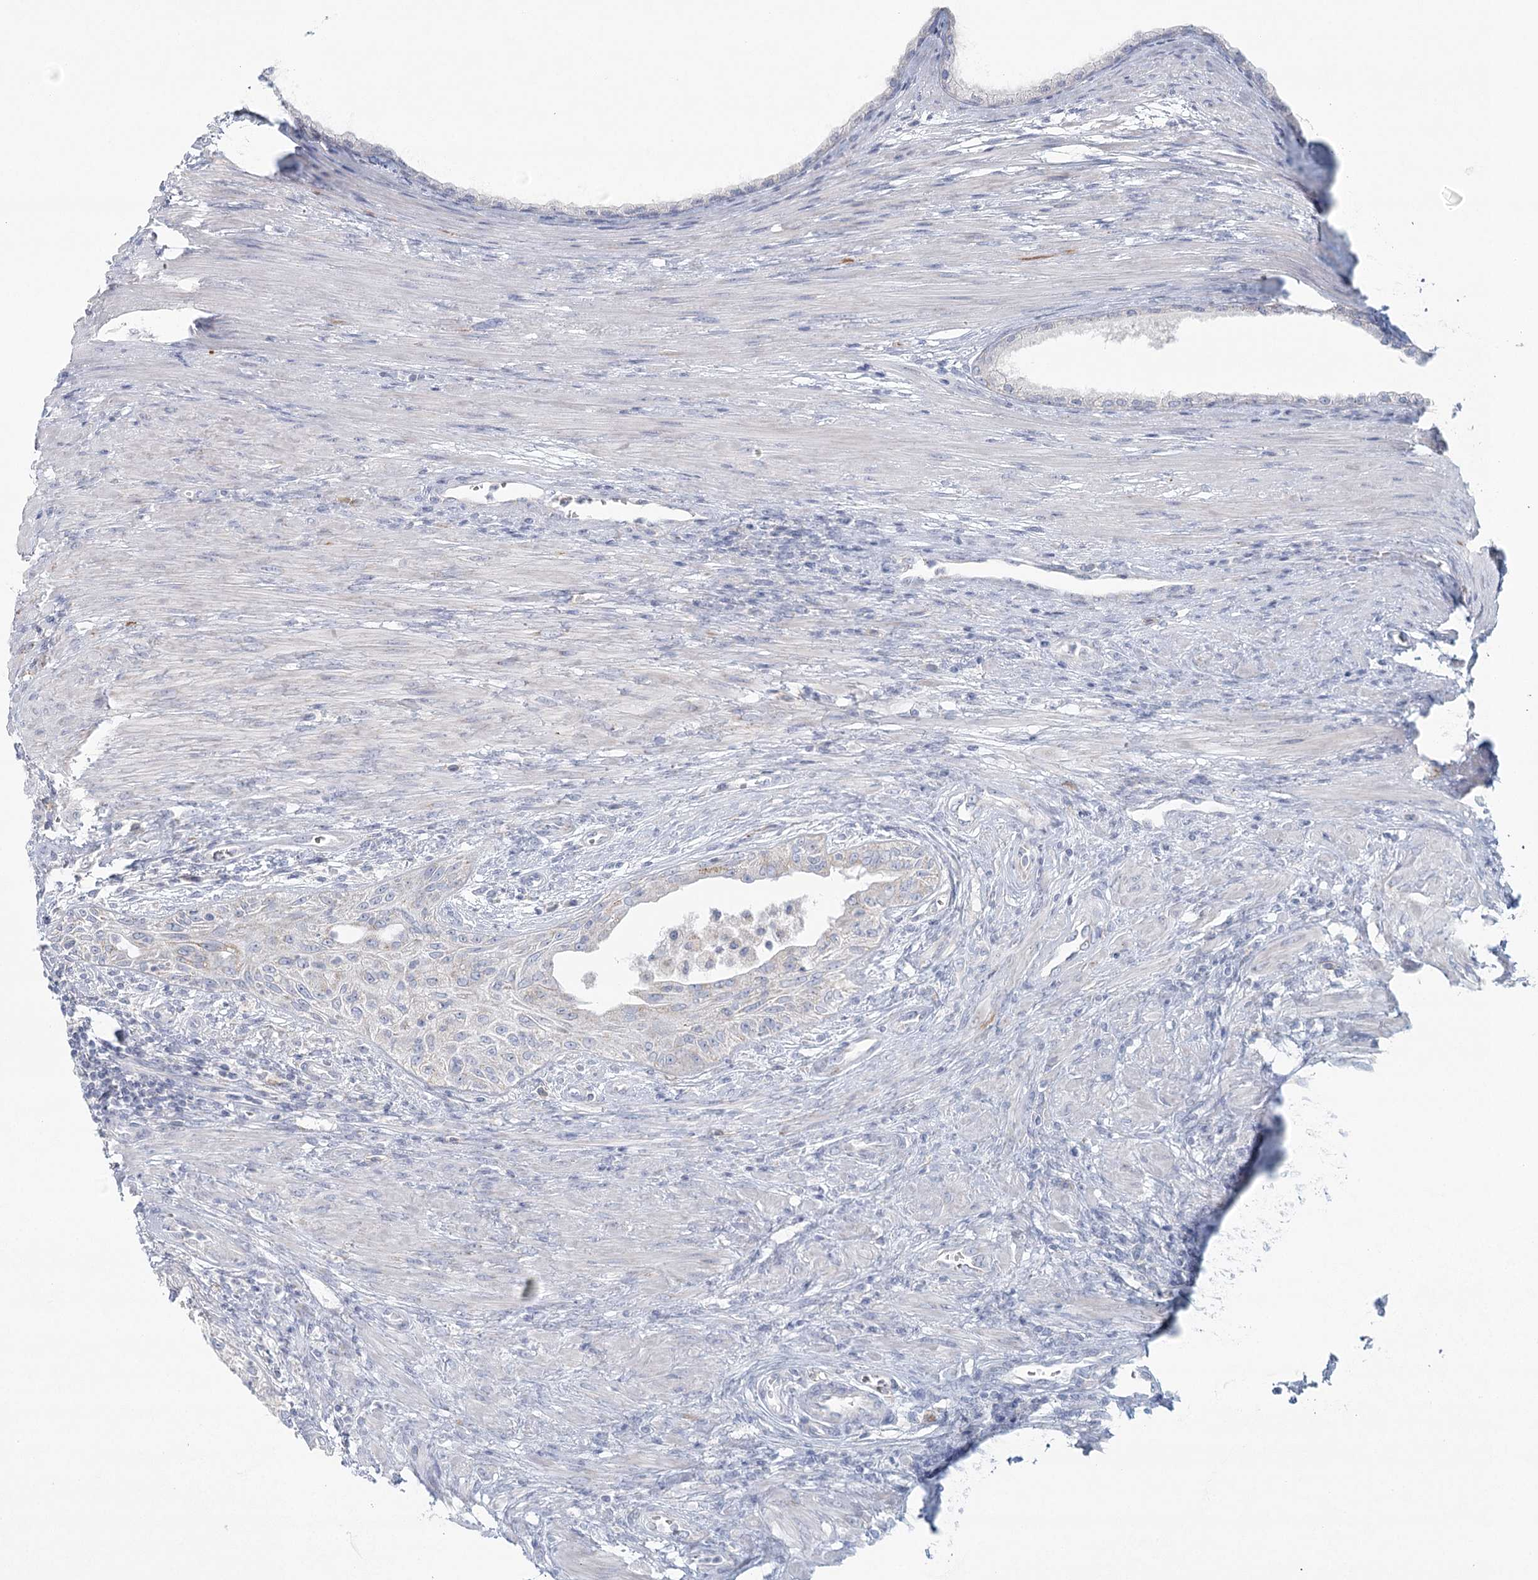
{"staining": {"intensity": "negative", "quantity": "none", "location": "none"}, "tissue": "prostate cancer", "cell_type": "Tumor cells", "image_type": "cancer", "snomed": [{"axis": "morphology", "description": "Normal tissue, NOS"}, {"axis": "morphology", "description": "Adenocarcinoma, Low grade"}, {"axis": "topography", "description": "Prostate"}, {"axis": "topography", "description": "Peripheral nerve tissue"}], "caption": "This is an immunohistochemistry (IHC) histopathology image of human prostate low-grade adenocarcinoma. There is no staining in tumor cells.", "gene": "BPHL", "patient": {"sex": "male", "age": 71}}